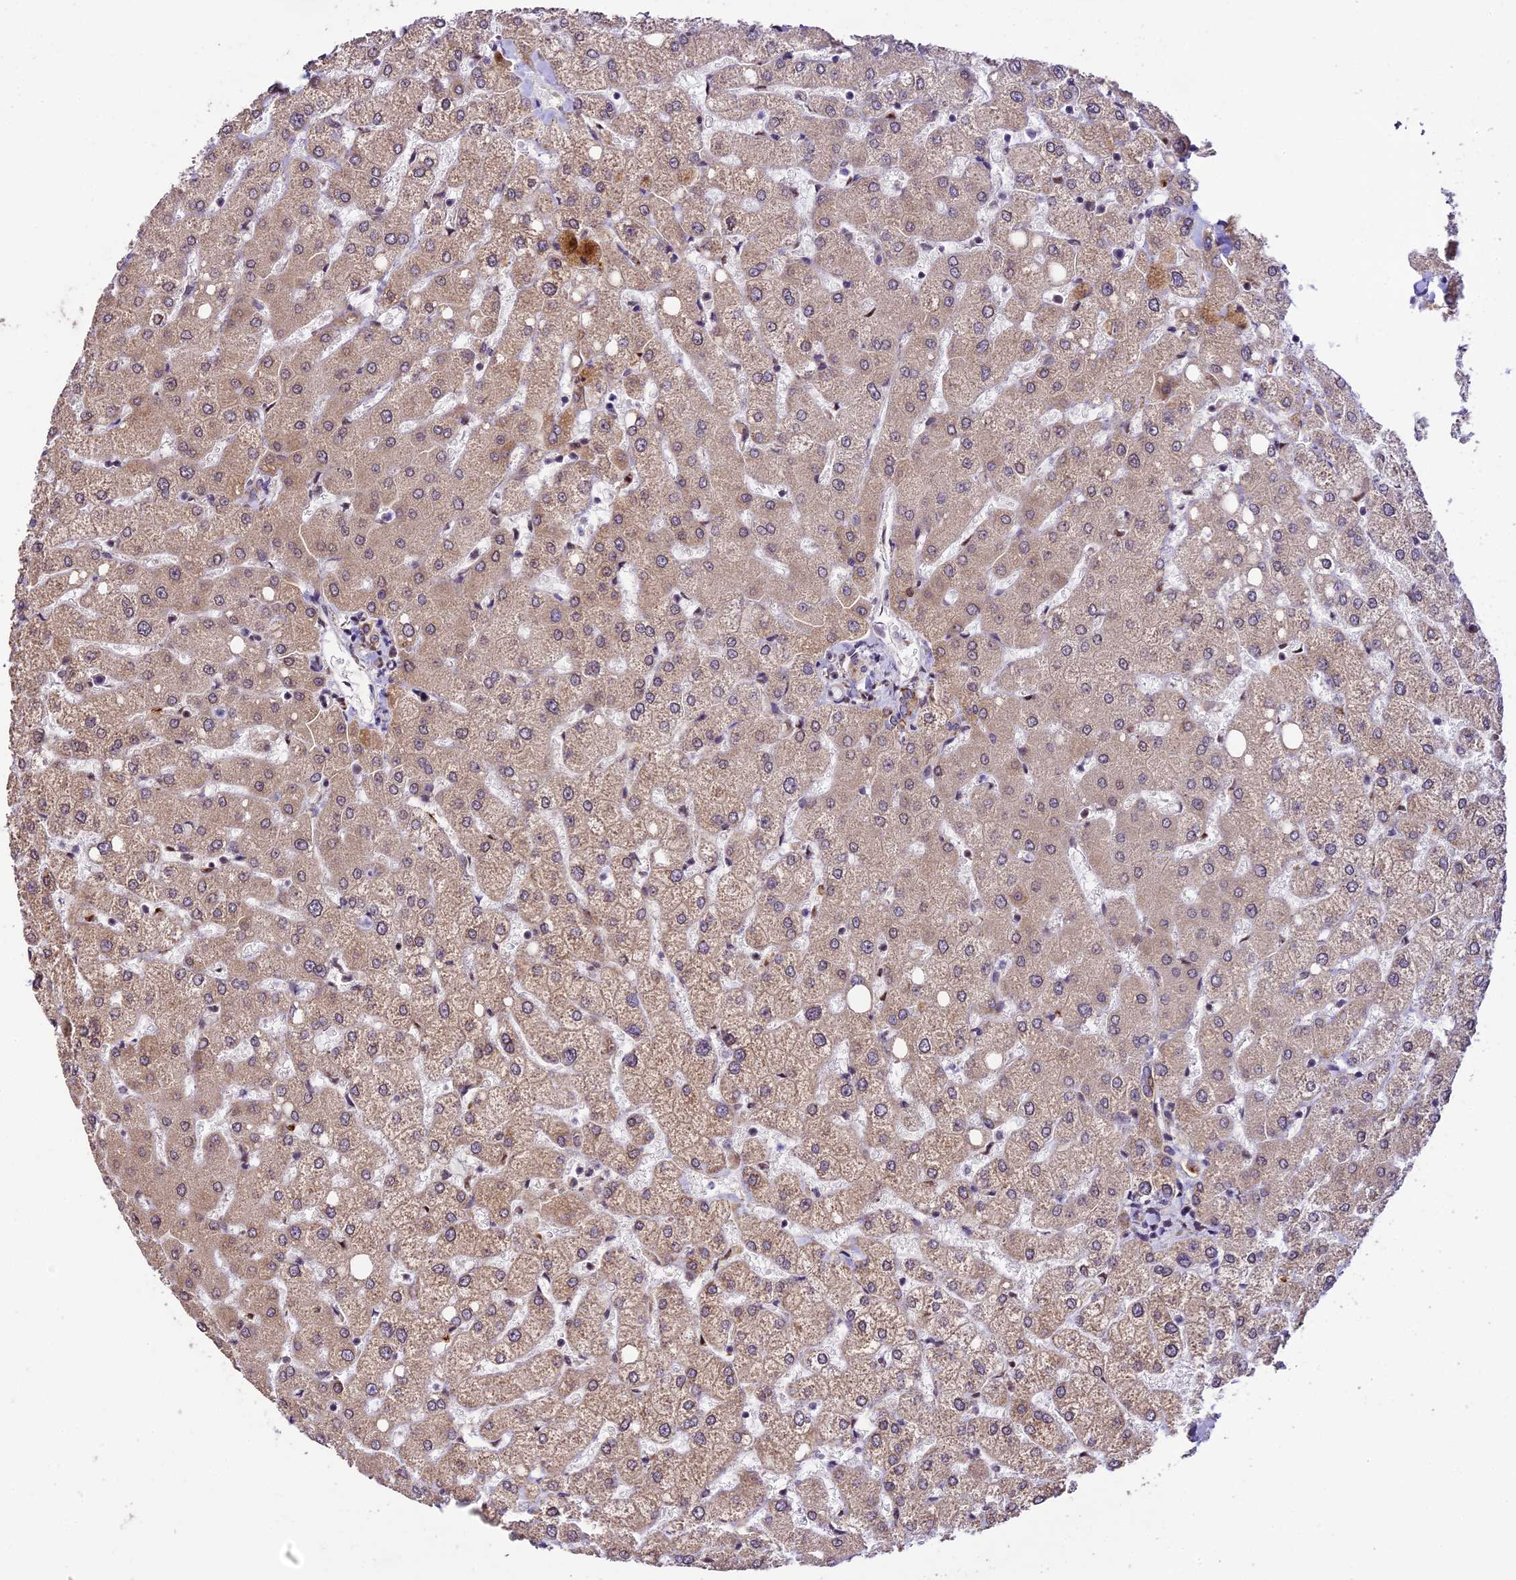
{"staining": {"intensity": "moderate", "quantity": ">75%", "location": "cytoplasmic/membranous"}, "tissue": "liver", "cell_type": "Cholangiocytes", "image_type": "normal", "snomed": [{"axis": "morphology", "description": "Normal tissue, NOS"}, {"axis": "topography", "description": "Liver"}], "caption": "A high-resolution photomicrograph shows immunohistochemistry staining of normal liver, which reveals moderate cytoplasmic/membranous expression in approximately >75% of cholangiocytes. (DAB = brown stain, brightfield microscopy at high magnification).", "gene": "TRIM22", "patient": {"sex": "female", "age": 54}}